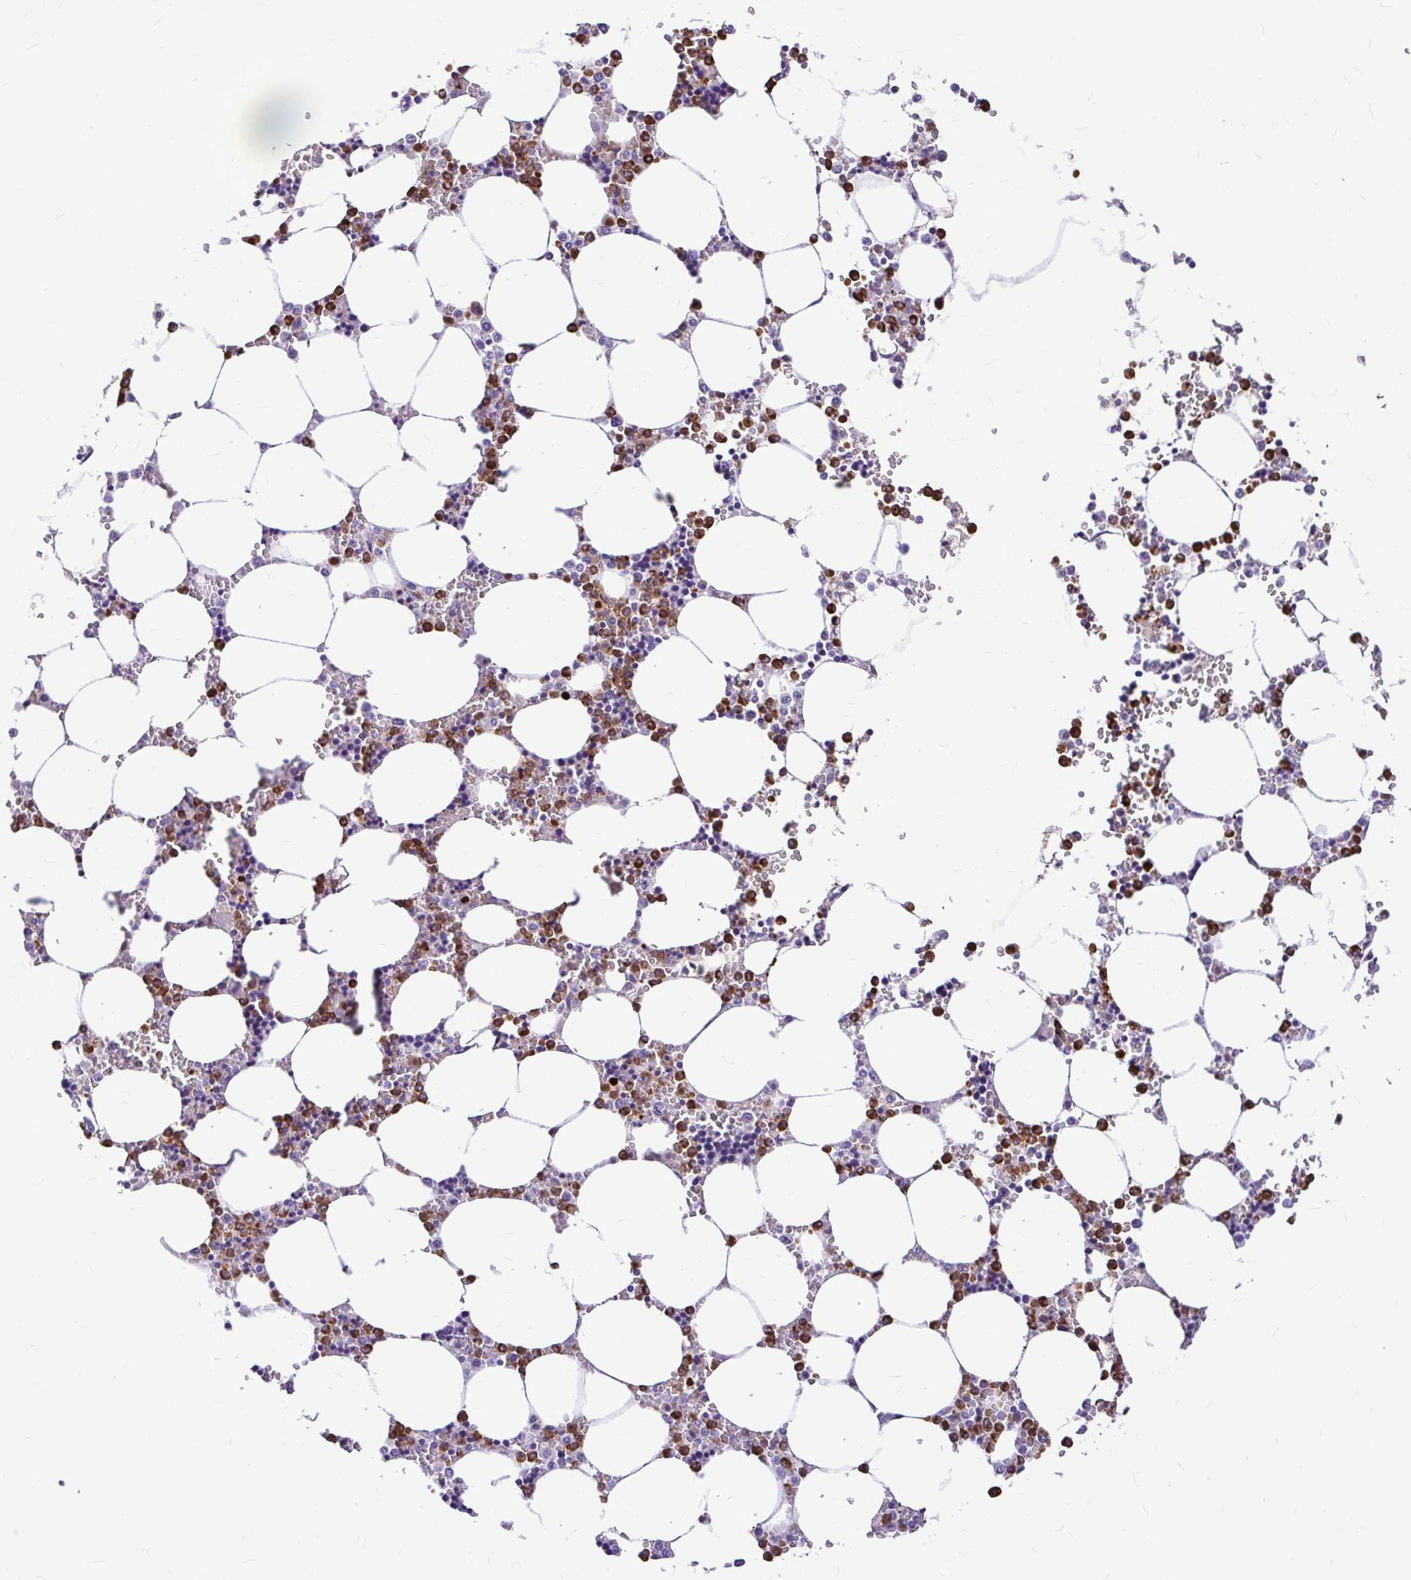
{"staining": {"intensity": "moderate", "quantity": "25%-75%", "location": "cytoplasmic/membranous"}, "tissue": "bone marrow", "cell_type": "Hematopoietic cells", "image_type": "normal", "snomed": [{"axis": "morphology", "description": "Normal tissue, NOS"}, {"axis": "topography", "description": "Bone marrow"}], "caption": "A high-resolution photomicrograph shows IHC staining of unremarkable bone marrow, which reveals moderate cytoplasmic/membranous expression in approximately 25%-75% of hematopoietic cells.", "gene": "CLEC1B", "patient": {"sex": "male", "age": 64}}